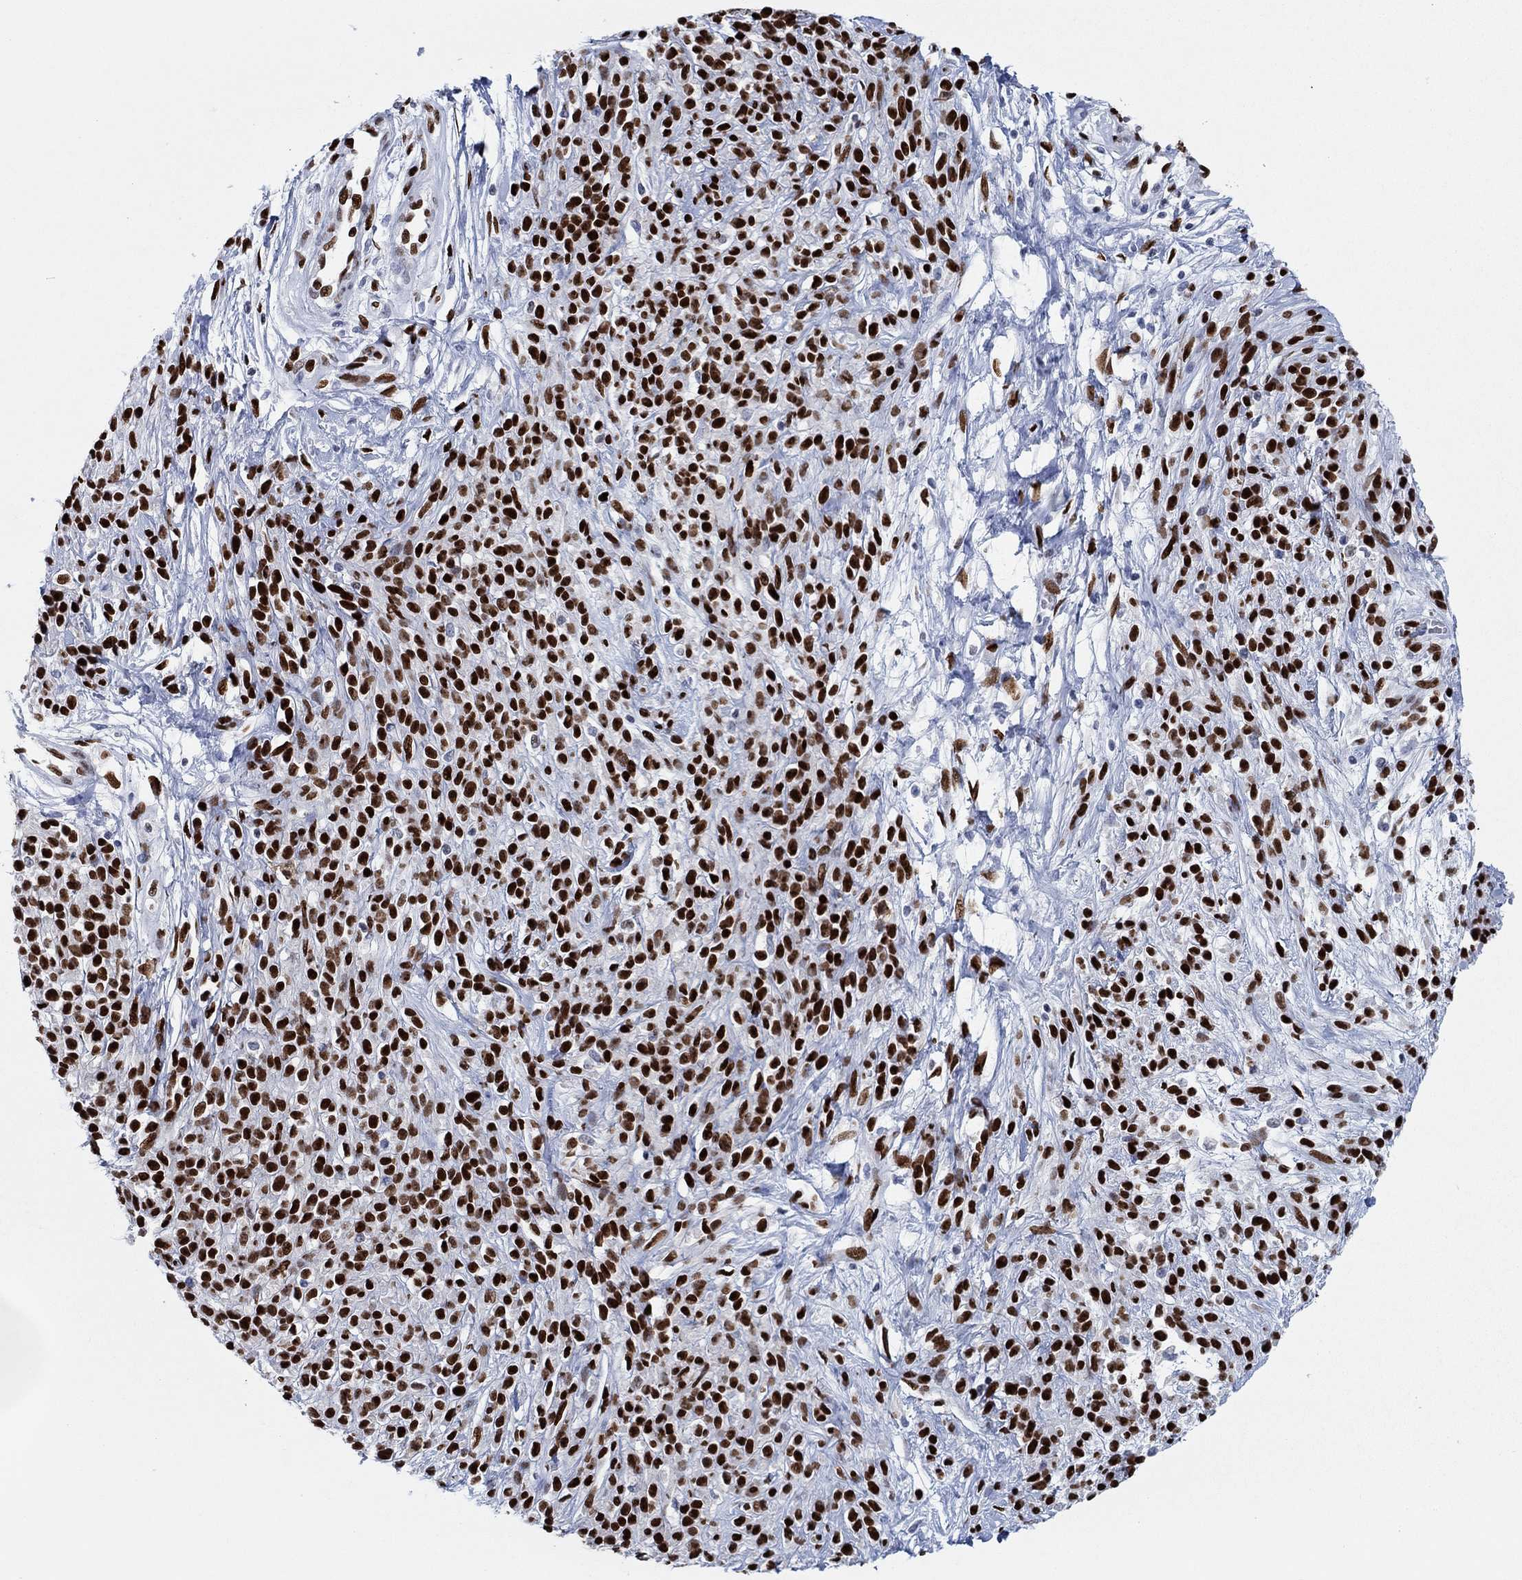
{"staining": {"intensity": "strong", "quantity": ">75%", "location": "nuclear"}, "tissue": "melanoma", "cell_type": "Tumor cells", "image_type": "cancer", "snomed": [{"axis": "morphology", "description": "Malignant melanoma, NOS"}, {"axis": "topography", "description": "Skin"}, {"axis": "topography", "description": "Skin of trunk"}], "caption": "This is a micrograph of IHC staining of melanoma, which shows strong positivity in the nuclear of tumor cells.", "gene": "ZEB1", "patient": {"sex": "male", "age": 74}}